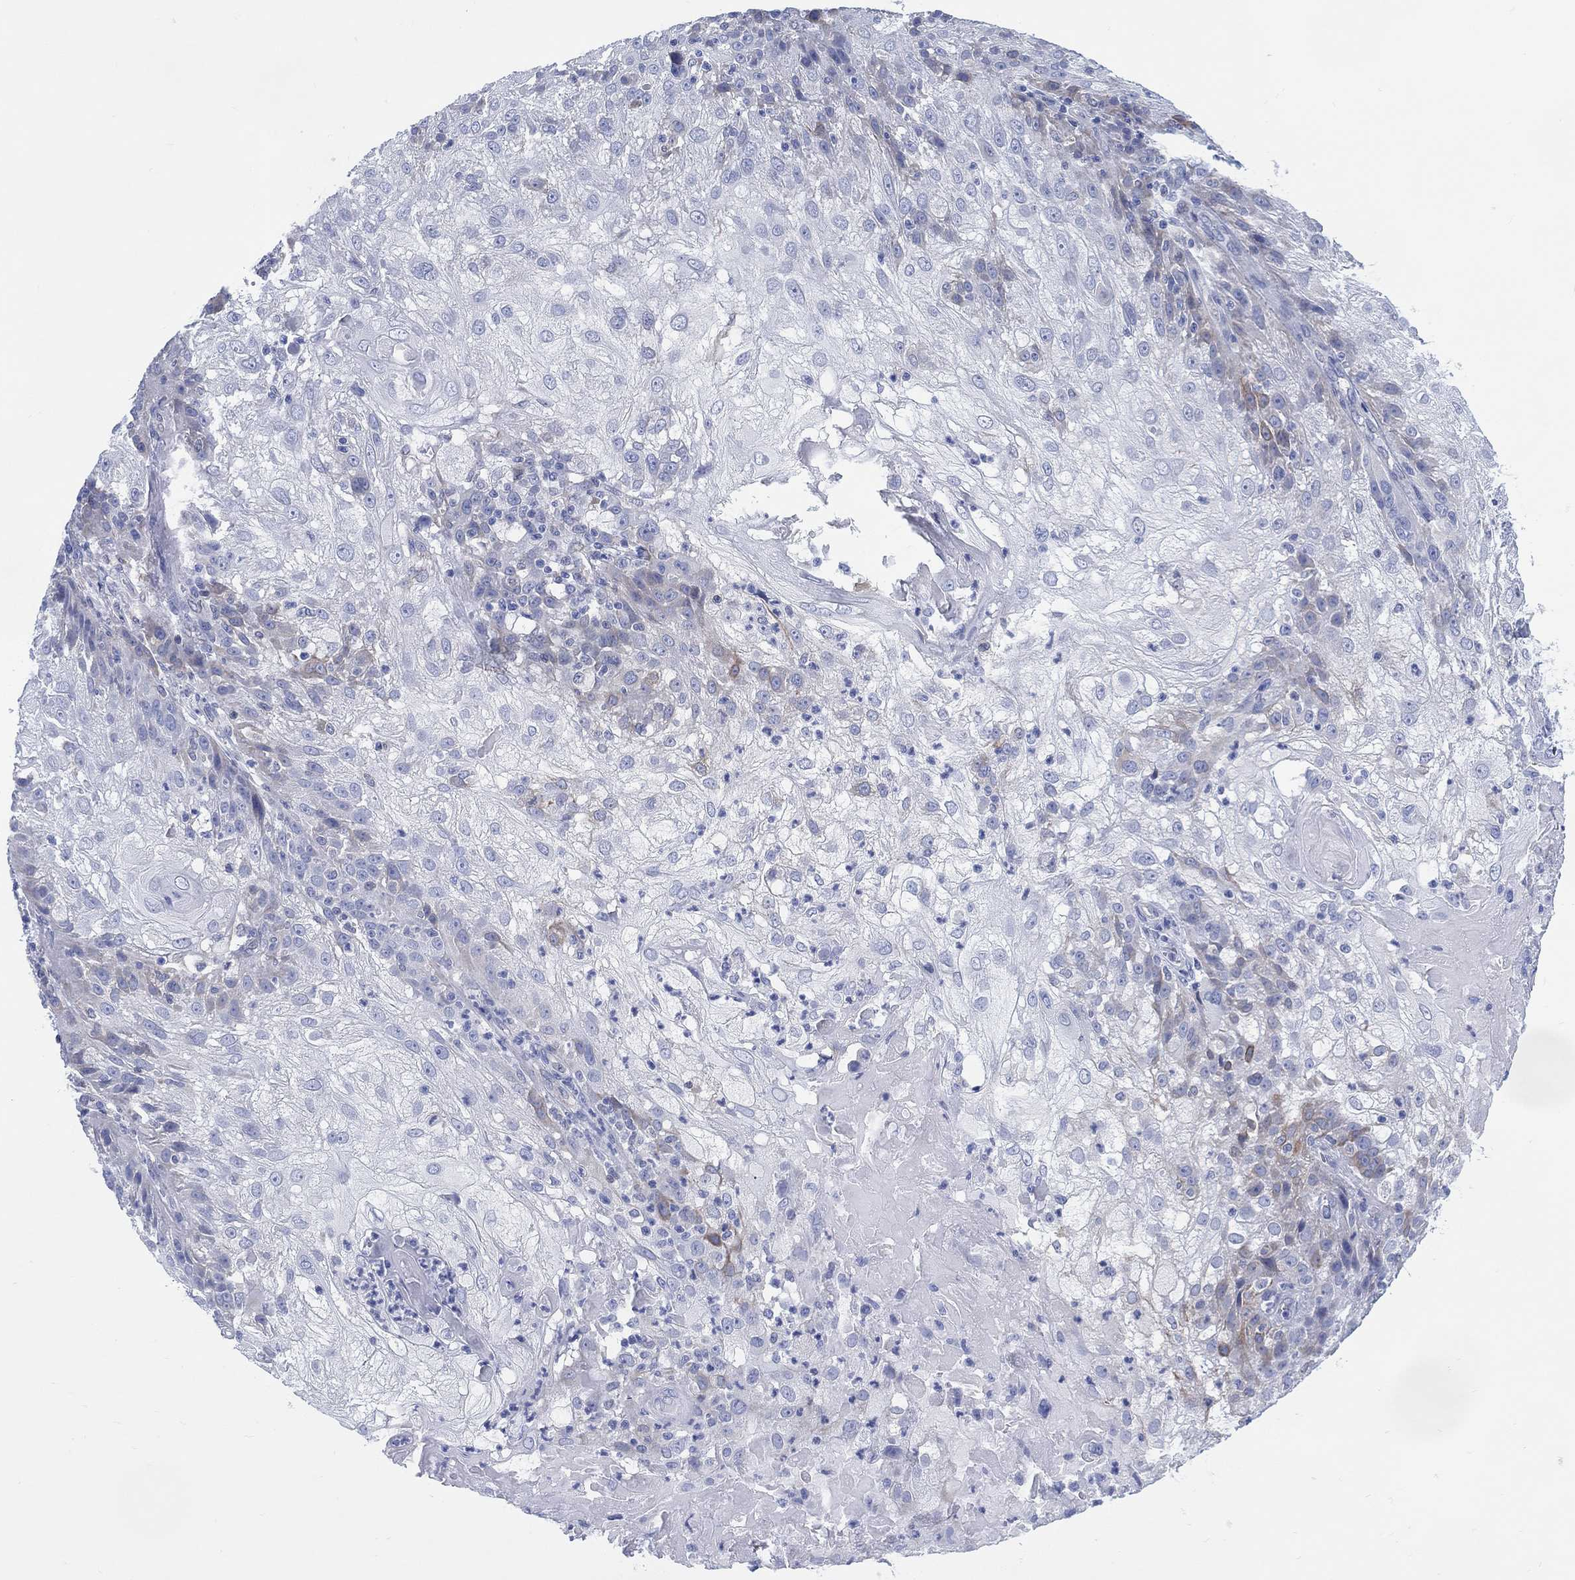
{"staining": {"intensity": "negative", "quantity": "none", "location": "none"}, "tissue": "skin cancer", "cell_type": "Tumor cells", "image_type": "cancer", "snomed": [{"axis": "morphology", "description": "Normal tissue, NOS"}, {"axis": "morphology", "description": "Squamous cell carcinoma, NOS"}, {"axis": "topography", "description": "Skin"}], "caption": "Immunohistochemical staining of skin cancer exhibits no significant expression in tumor cells.", "gene": "DDI1", "patient": {"sex": "female", "age": 83}}